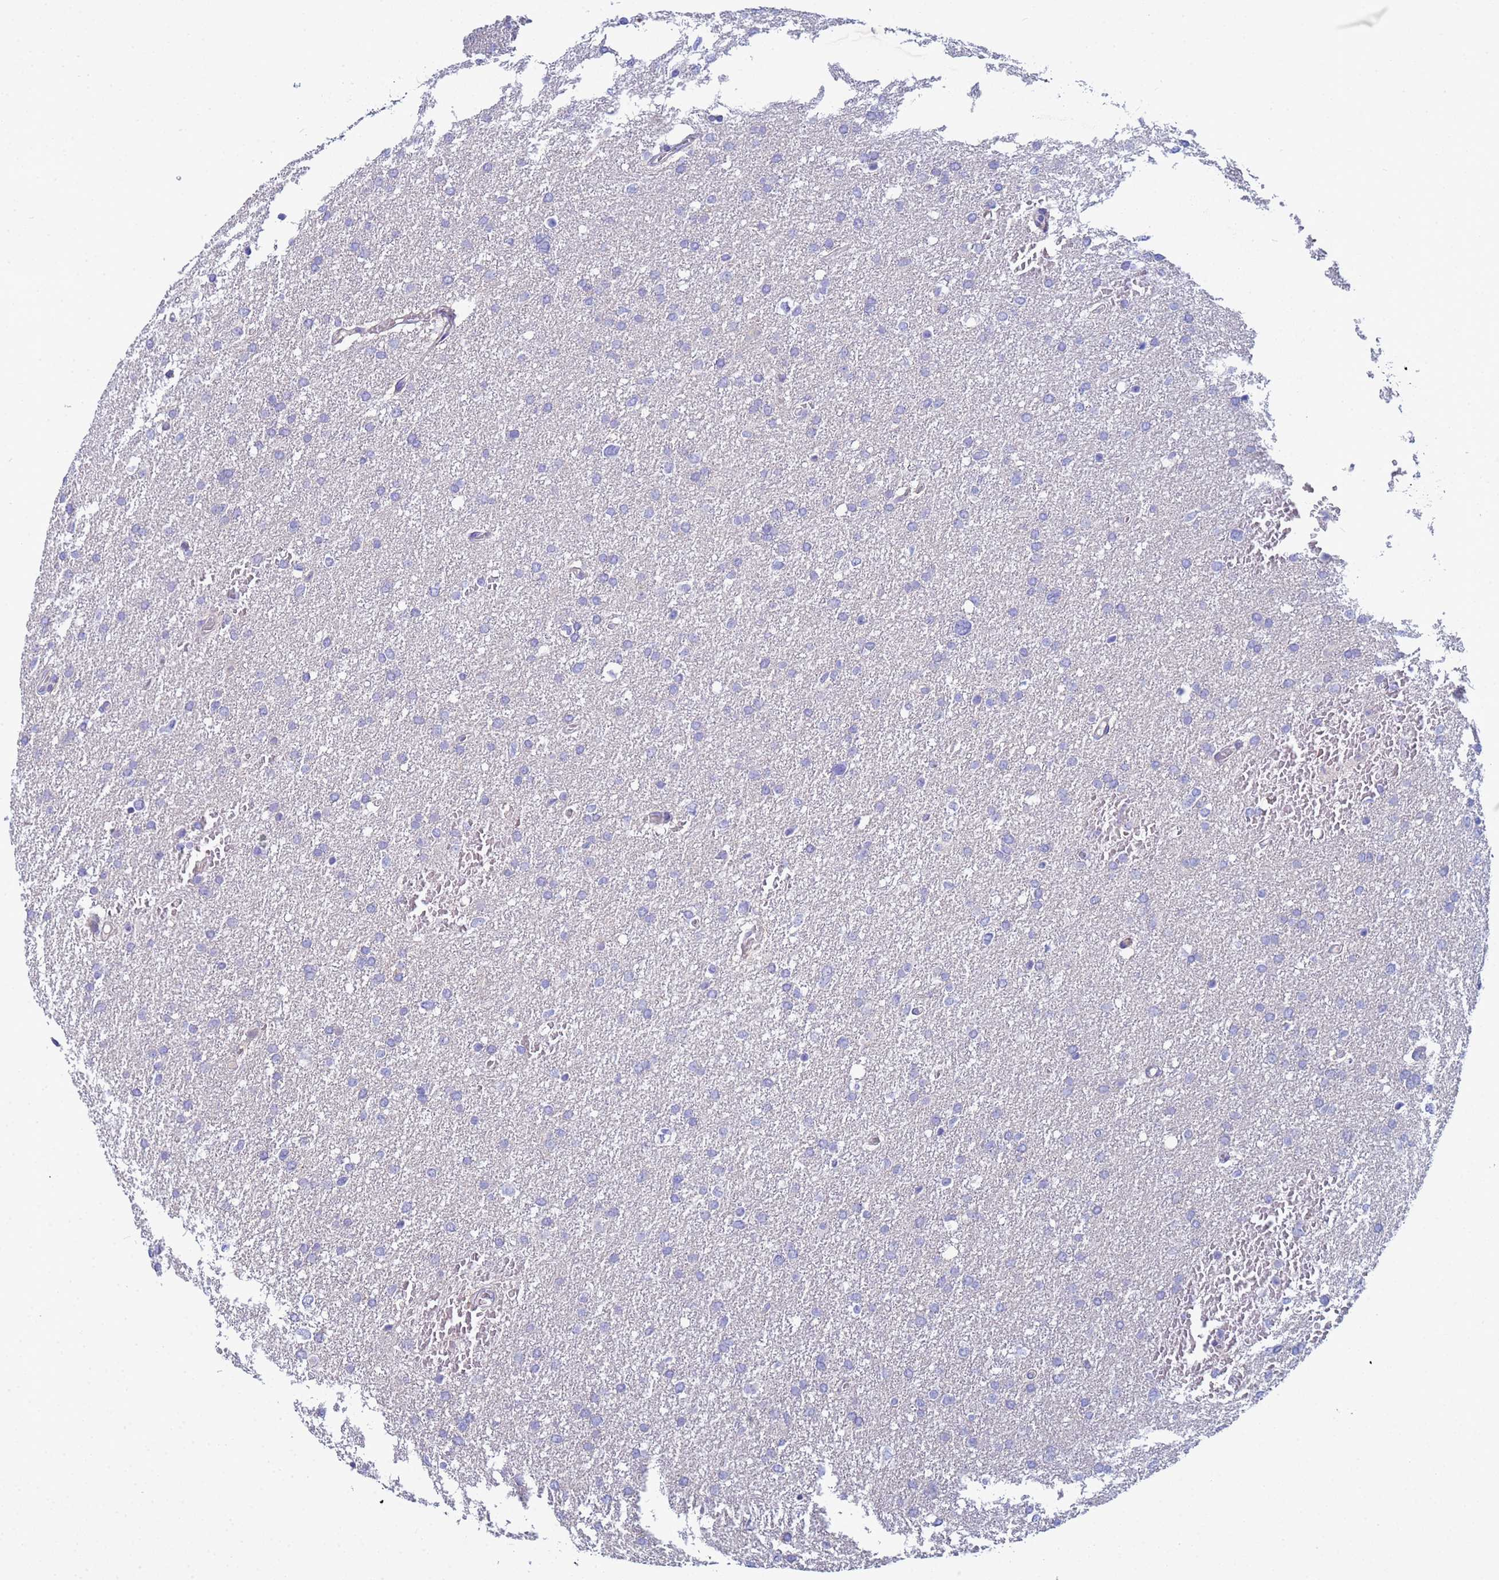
{"staining": {"intensity": "negative", "quantity": "none", "location": "none"}, "tissue": "glioma", "cell_type": "Tumor cells", "image_type": "cancer", "snomed": [{"axis": "morphology", "description": "Glioma, malignant, High grade"}, {"axis": "topography", "description": "Cerebral cortex"}], "caption": "Immunohistochemical staining of malignant glioma (high-grade) exhibits no significant staining in tumor cells.", "gene": "PPP6R1", "patient": {"sex": "female", "age": 36}}